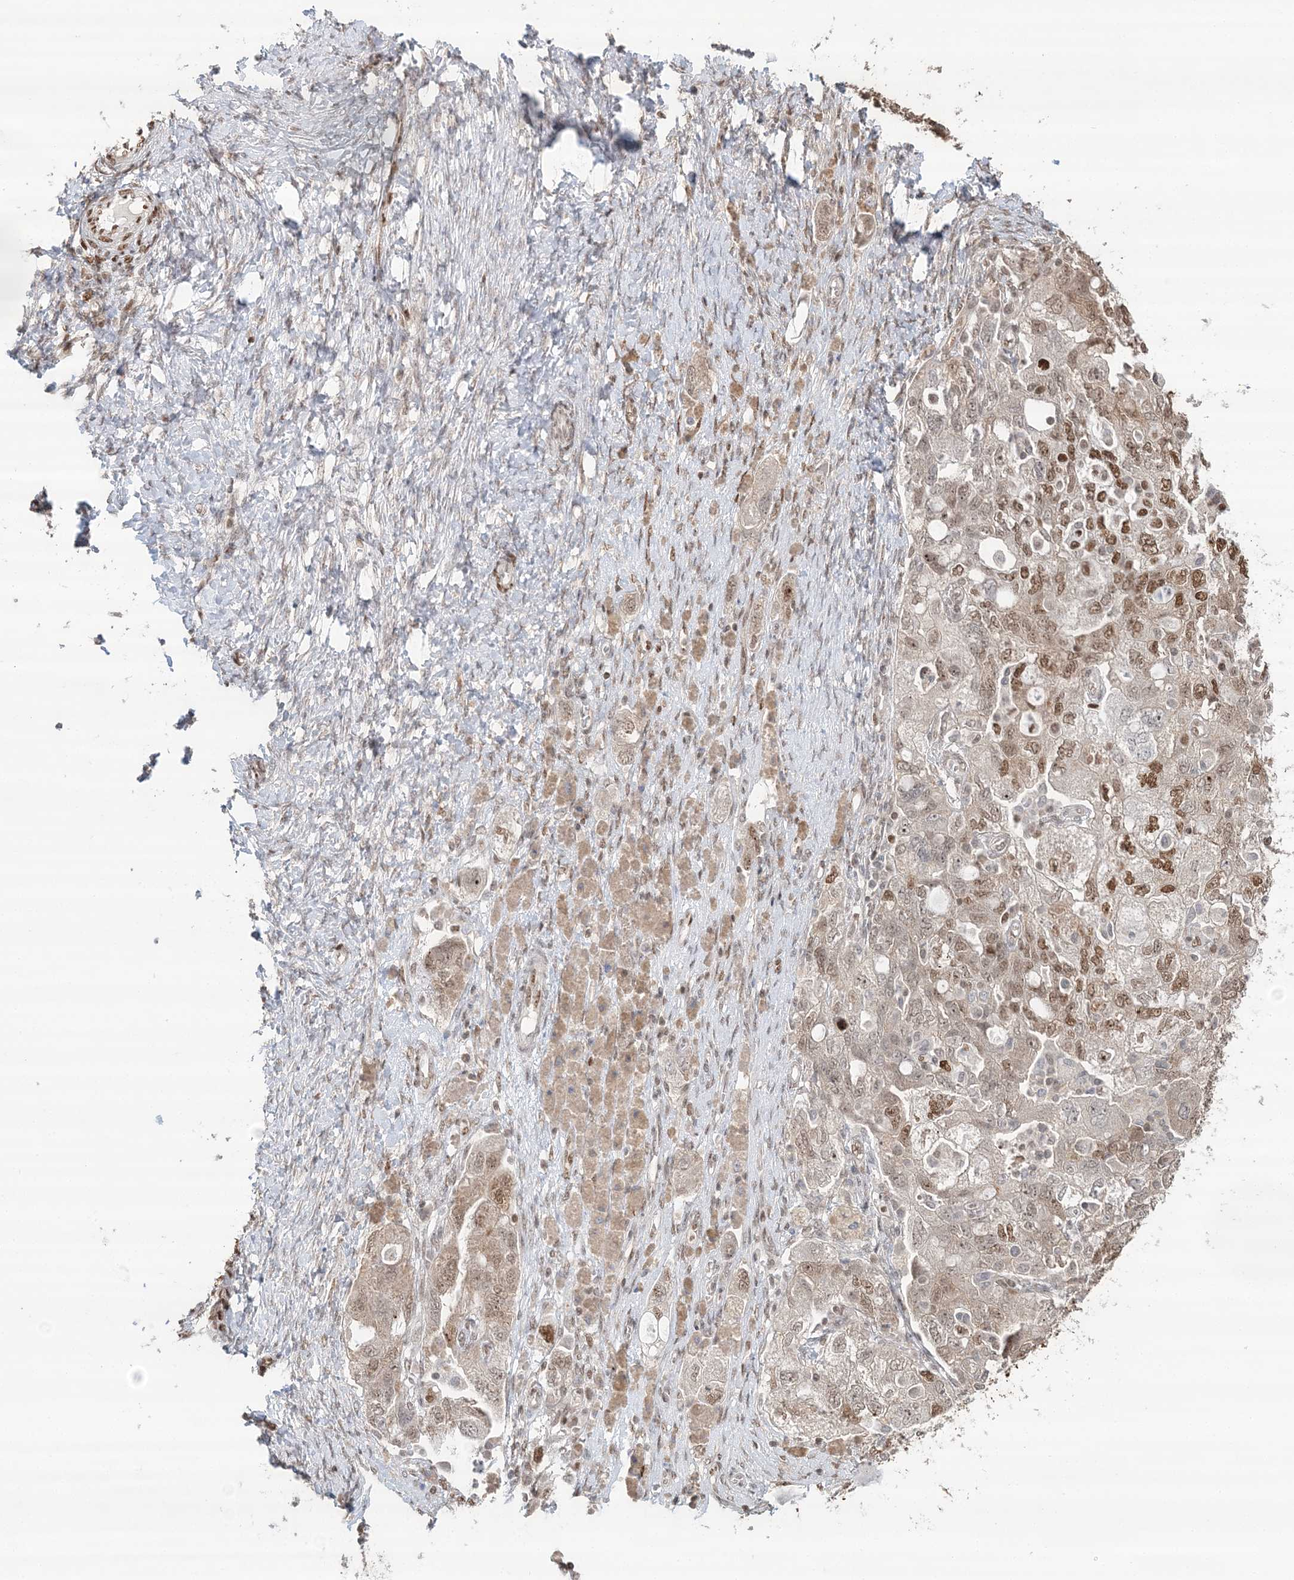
{"staining": {"intensity": "strong", "quantity": "25%-75%", "location": "cytoplasmic/membranous,nuclear"}, "tissue": "ovarian cancer", "cell_type": "Tumor cells", "image_type": "cancer", "snomed": [{"axis": "morphology", "description": "Carcinoma, NOS"}, {"axis": "morphology", "description": "Cystadenocarcinoma, serous, NOS"}, {"axis": "topography", "description": "Ovary"}], "caption": "An immunohistochemistry photomicrograph of tumor tissue is shown. Protein staining in brown highlights strong cytoplasmic/membranous and nuclear positivity in ovarian serous cystadenocarcinoma within tumor cells. Immunohistochemistry stains the protein of interest in brown and the nuclei are stained blue.", "gene": "SUMO2", "patient": {"sex": "female", "age": 69}}